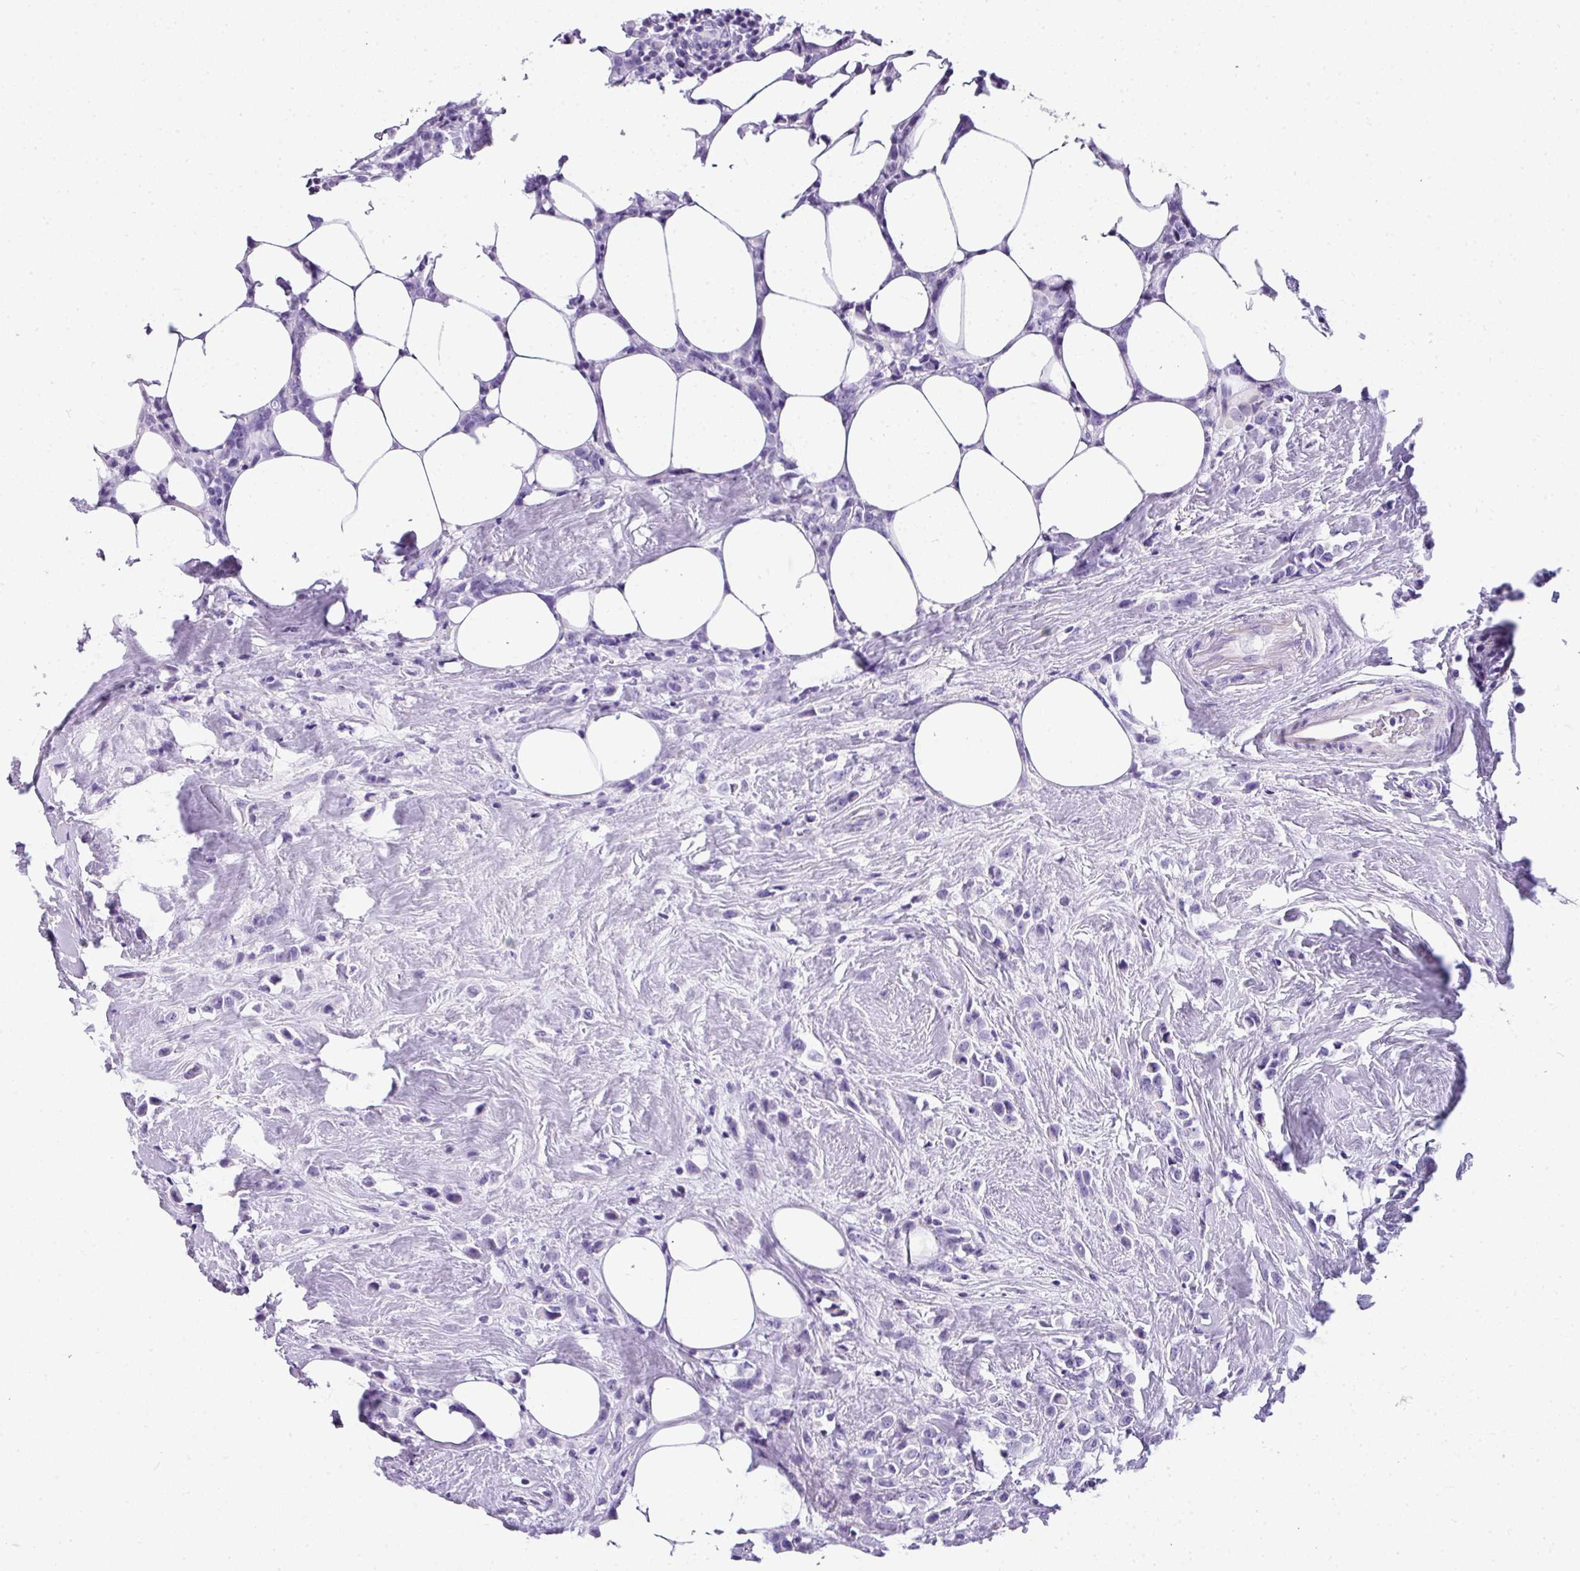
{"staining": {"intensity": "negative", "quantity": "none", "location": "none"}, "tissue": "breast cancer", "cell_type": "Tumor cells", "image_type": "cancer", "snomed": [{"axis": "morphology", "description": "Duct carcinoma"}, {"axis": "topography", "description": "Breast"}], "caption": "An immunohistochemistry (IHC) histopathology image of breast cancer is shown. There is no staining in tumor cells of breast cancer.", "gene": "MUC21", "patient": {"sex": "female", "age": 80}}